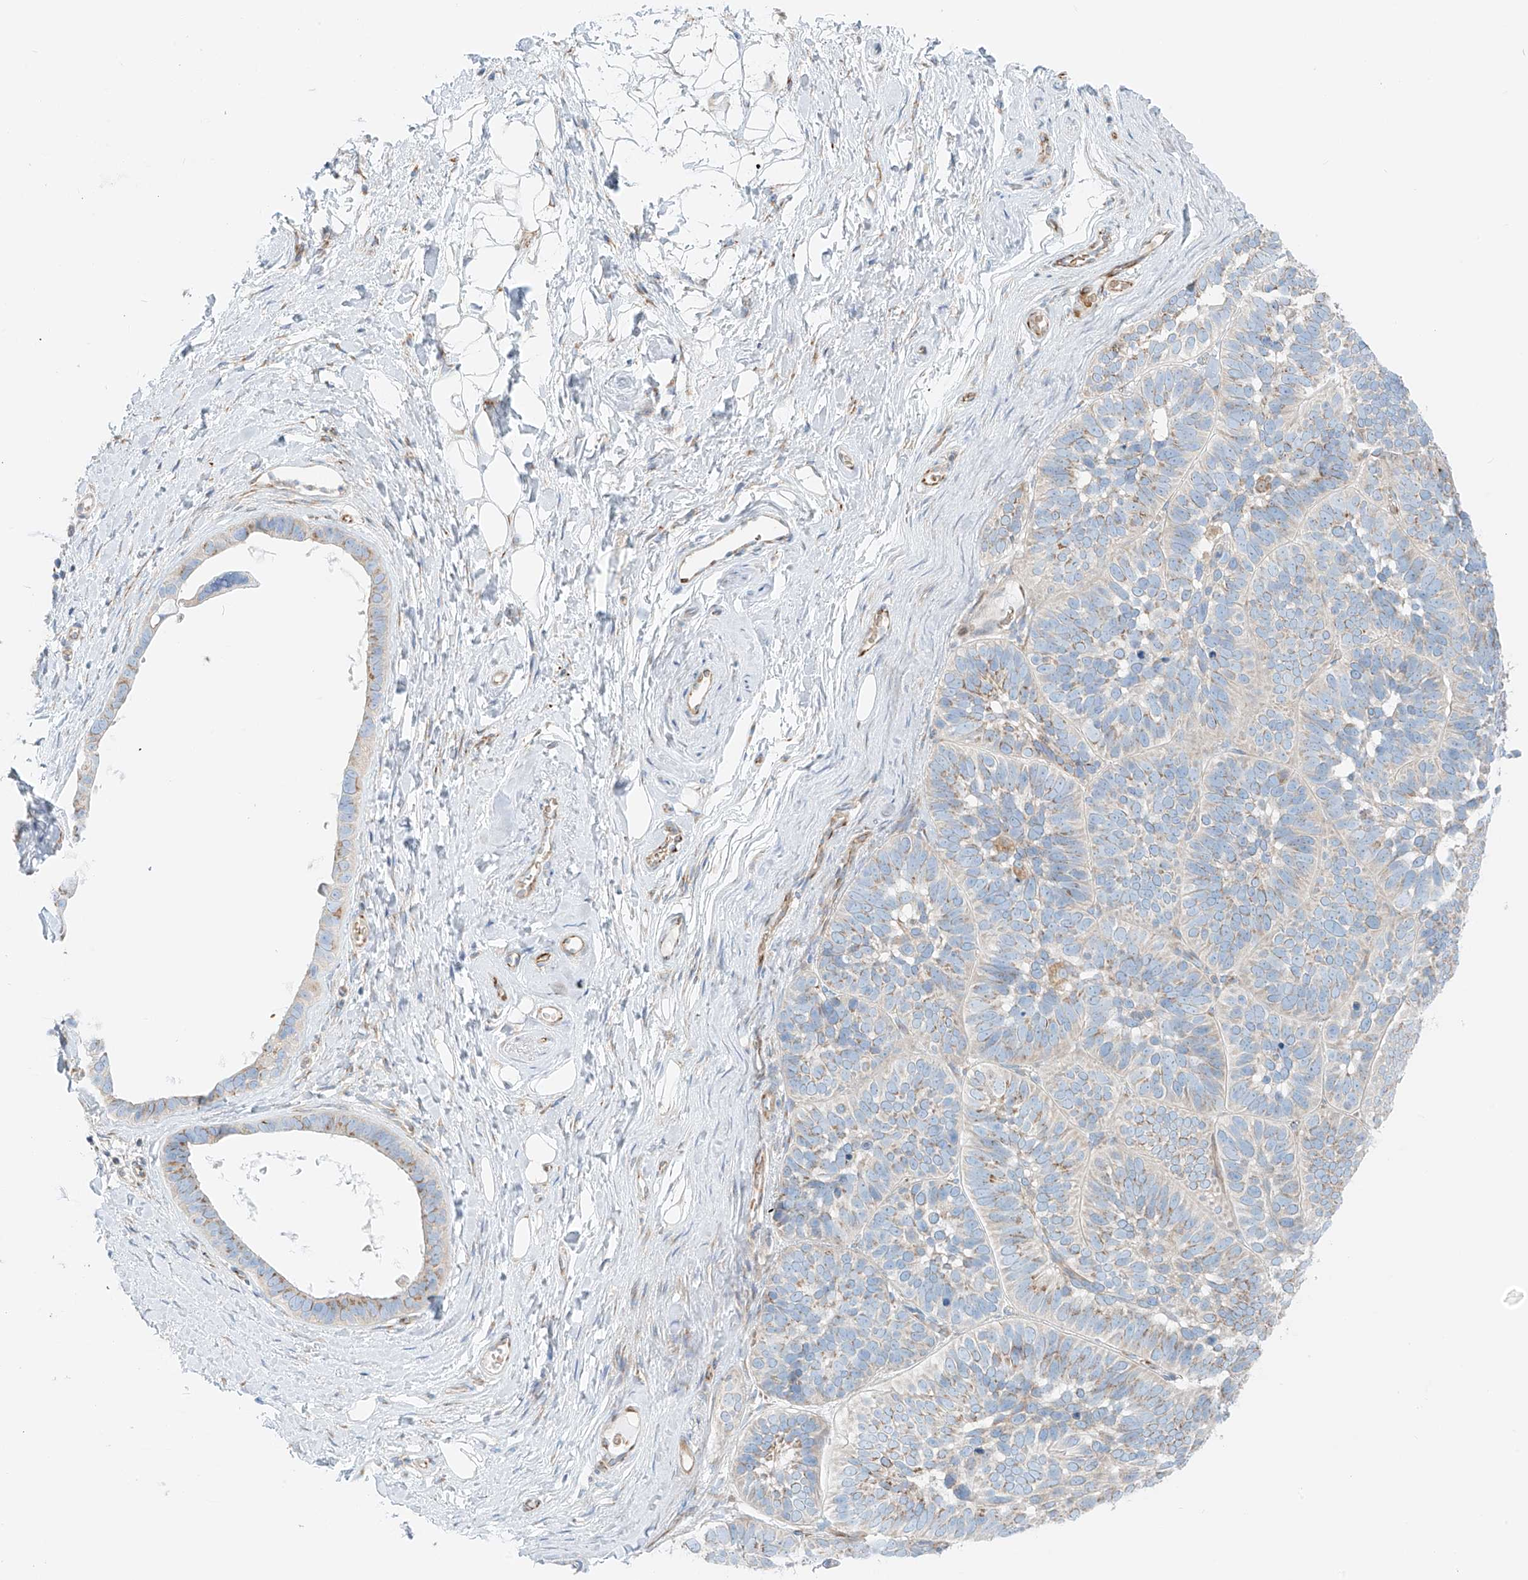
{"staining": {"intensity": "weak", "quantity": "25%-75%", "location": "cytoplasmic/membranous"}, "tissue": "skin cancer", "cell_type": "Tumor cells", "image_type": "cancer", "snomed": [{"axis": "morphology", "description": "Basal cell carcinoma"}, {"axis": "topography", "description": "Skin"}], "caption": "Immunohistochemistry (IHC) of human skin cancer exhibits low levels of weak cytoplasmic/membranous expression in approximately 25%-75% of tumor cells.", "gene": "EIPR1", "patient": {"sex": "male", "age": 62}}